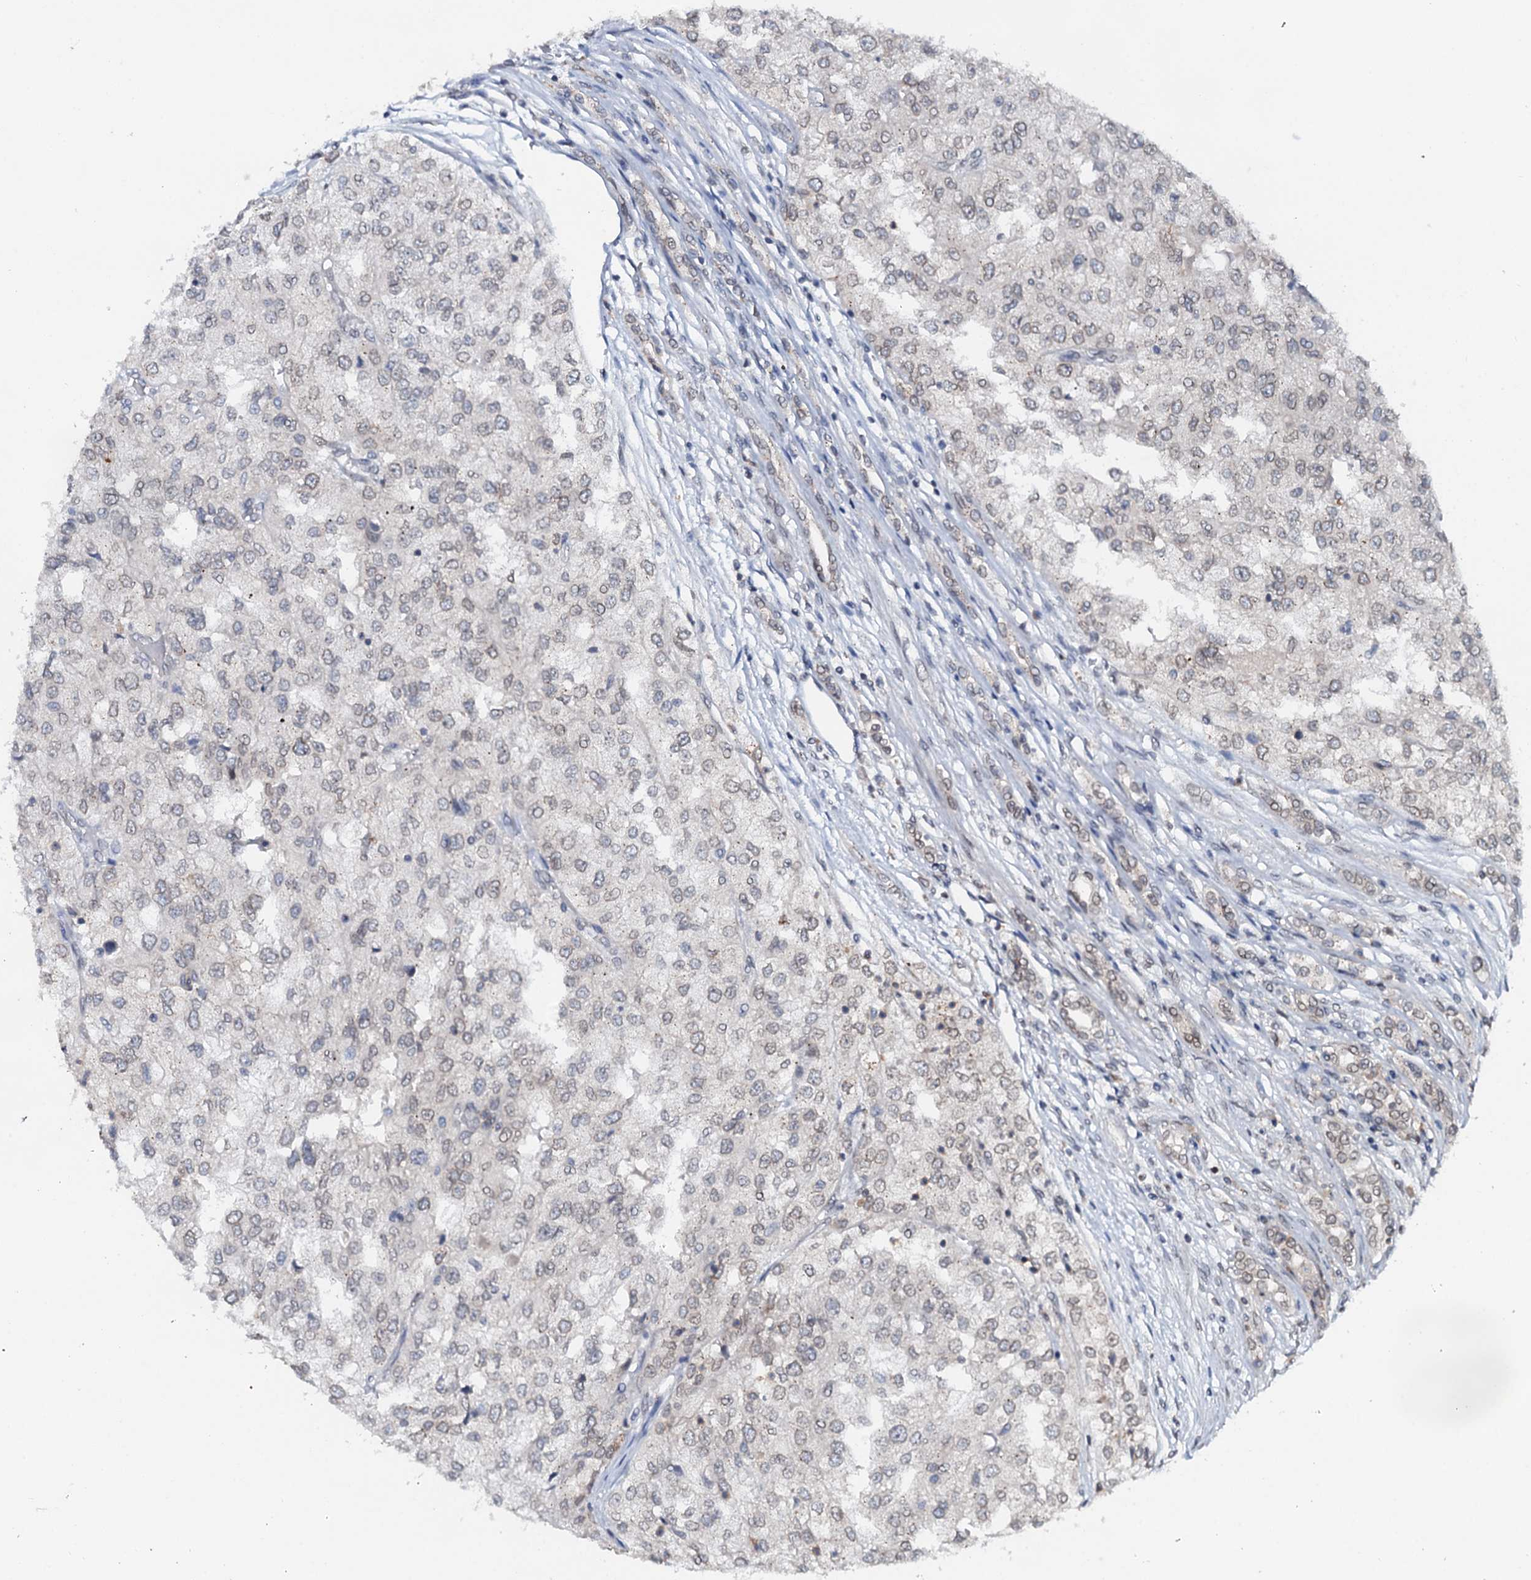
{"staining": {"intensity": "weak", "quantity": "<25%", "location": "nuclear"}, "tissue": "renal cancer", "cell_type": "Tumor cells", "image_type": "cancer", "snomed": [{"axis": "morphology", "description": "Adenocarcinoma, NOS"}, {"axis": "topography", "description": "Kidney"}], "caption": "There is no significant staining in tumor cells of renal cancer.", "gene": "SNTA1", "patient": {"sex": "female", "age": 54}}